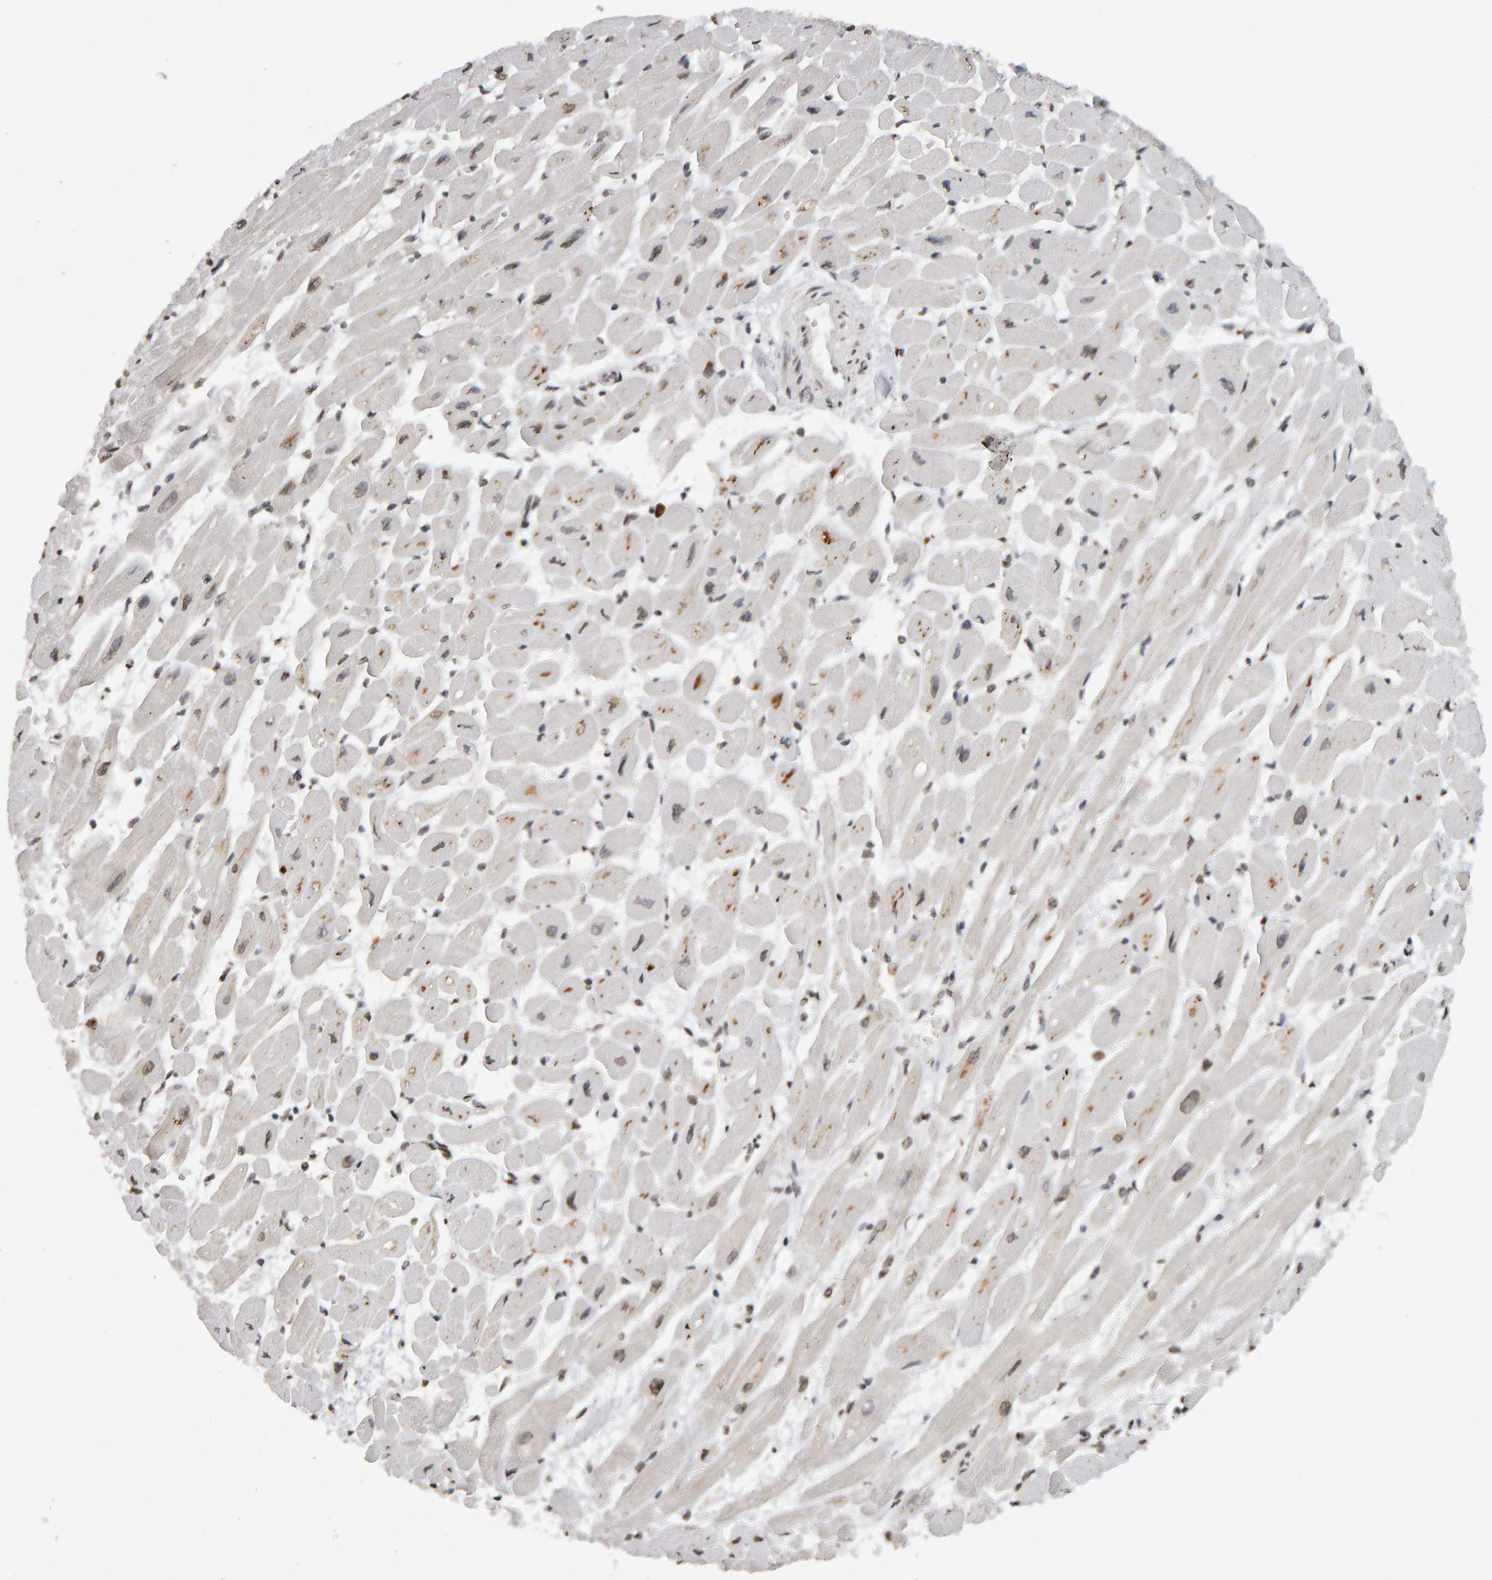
{"staining": {"intensity": "weak", "quantity": "25%-75%", "location": "cytoplasmic/membranous,nuclear"}, "tissue": "heart muscle", "cell_type": "Cardiomyocytes", "image_type": "normal", "snomed": [{"axis": "morphology", "description": "Normal tissue, NOS"}, {"axis": "topography", "description": "Heart"}], "caption": "Normal heart muscle was stained to show a protein in brown. There is low levels of weak cytoplasmic/membranous,nuclear positivity in approximately 25%-75% of cardiomyocytes.", "gene": "TRAM1", "patient": {"sex": "female", "age": 54}}